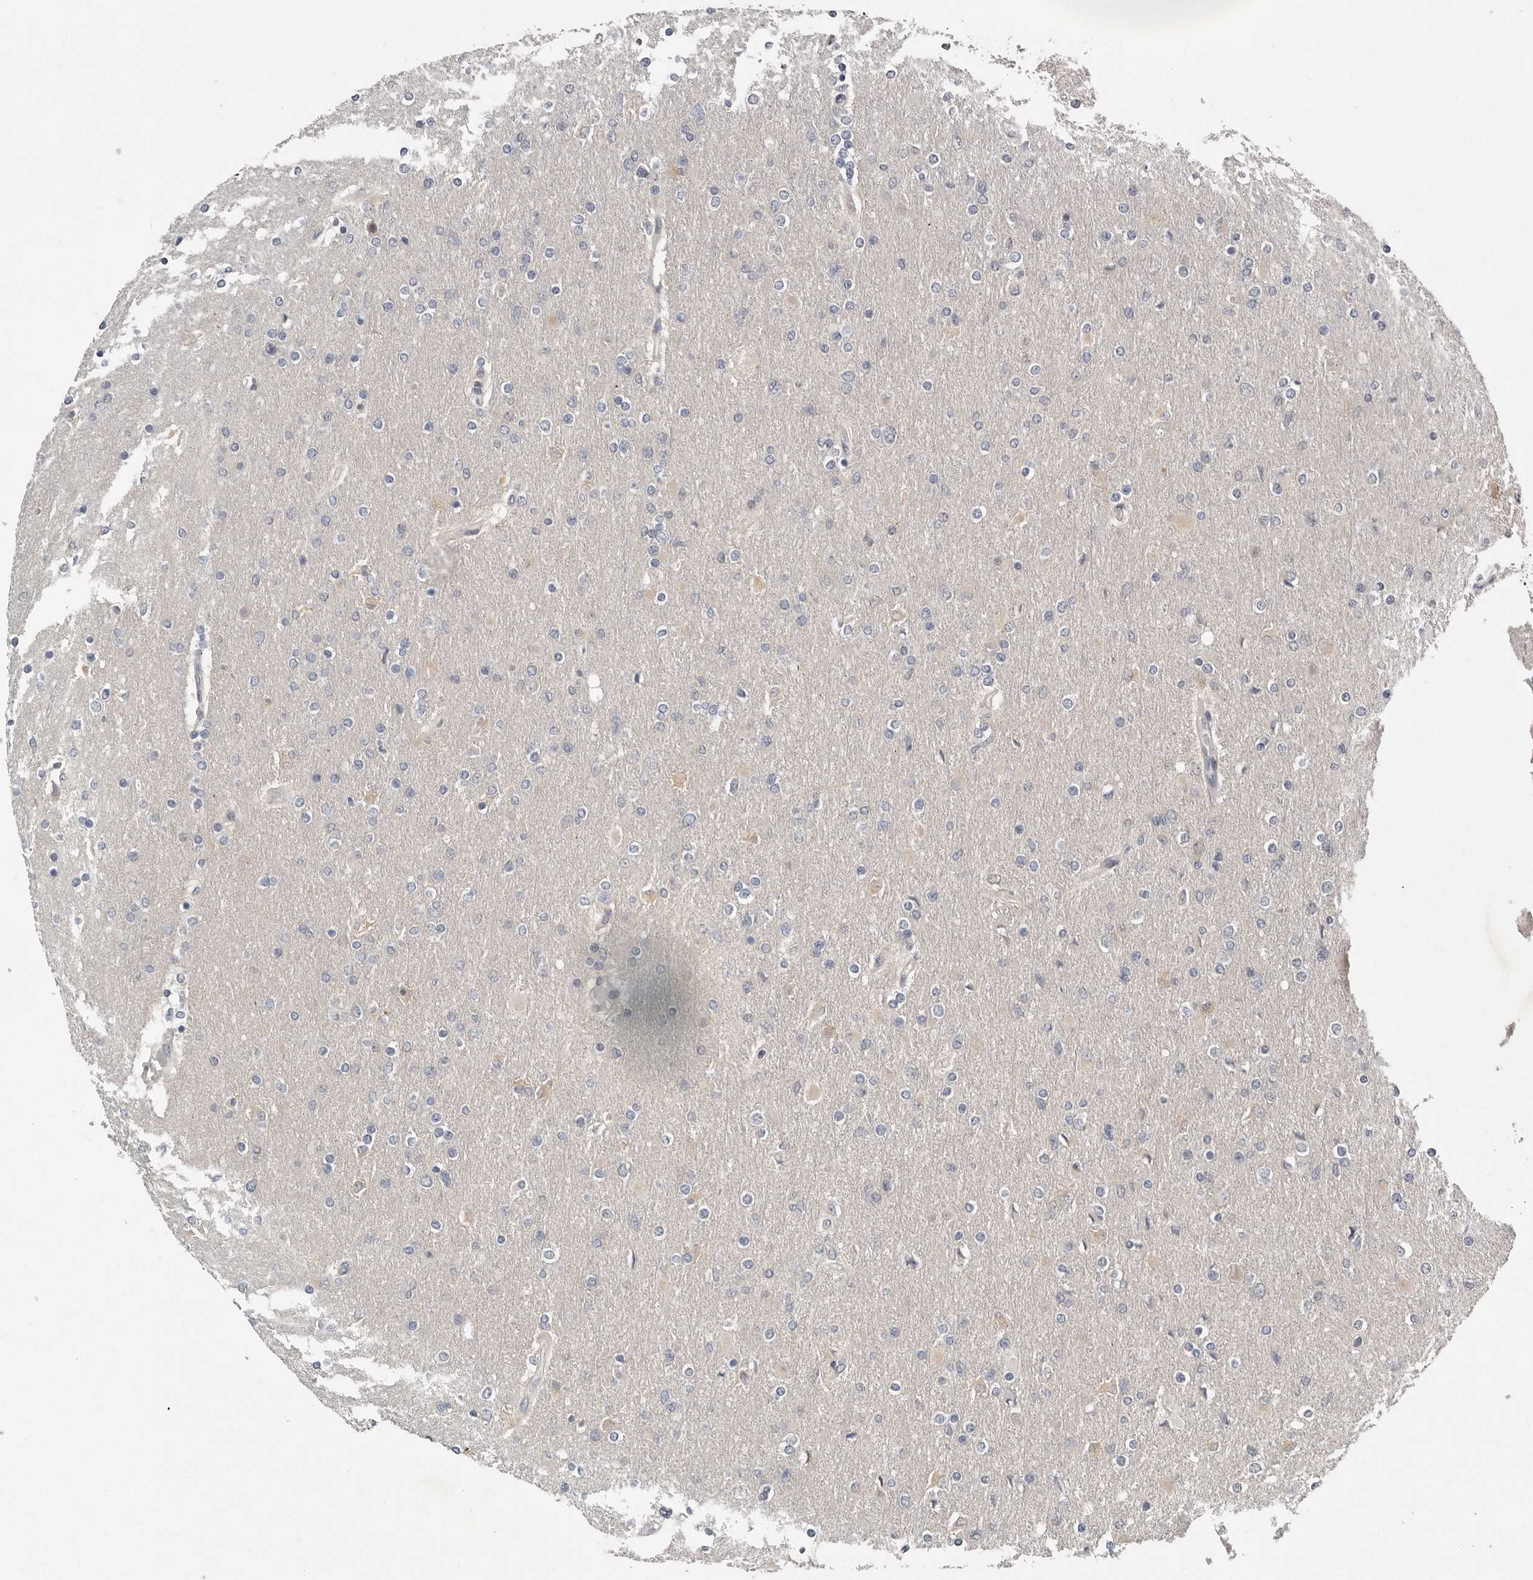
{"staining": {"intensity": "negative", "quantity": "none", "location": "none"}, "tissue": "glioma", "cell_type": "Tumor cells", "image_type": "cancer", "snomed": [{"axis": "morphology", "description": "Glioma, malignant, High grade"}, {"axis": "topography", "description": "Cerebral cortex"}], "caption": "This is a micrograph of immunohistochemistry (IHC) staining of malignant glioma (high-grade), which shows no positivity in tumor cells.", "gene": "RALGPS2", "patient": {"sex": "female", "age": 36}}